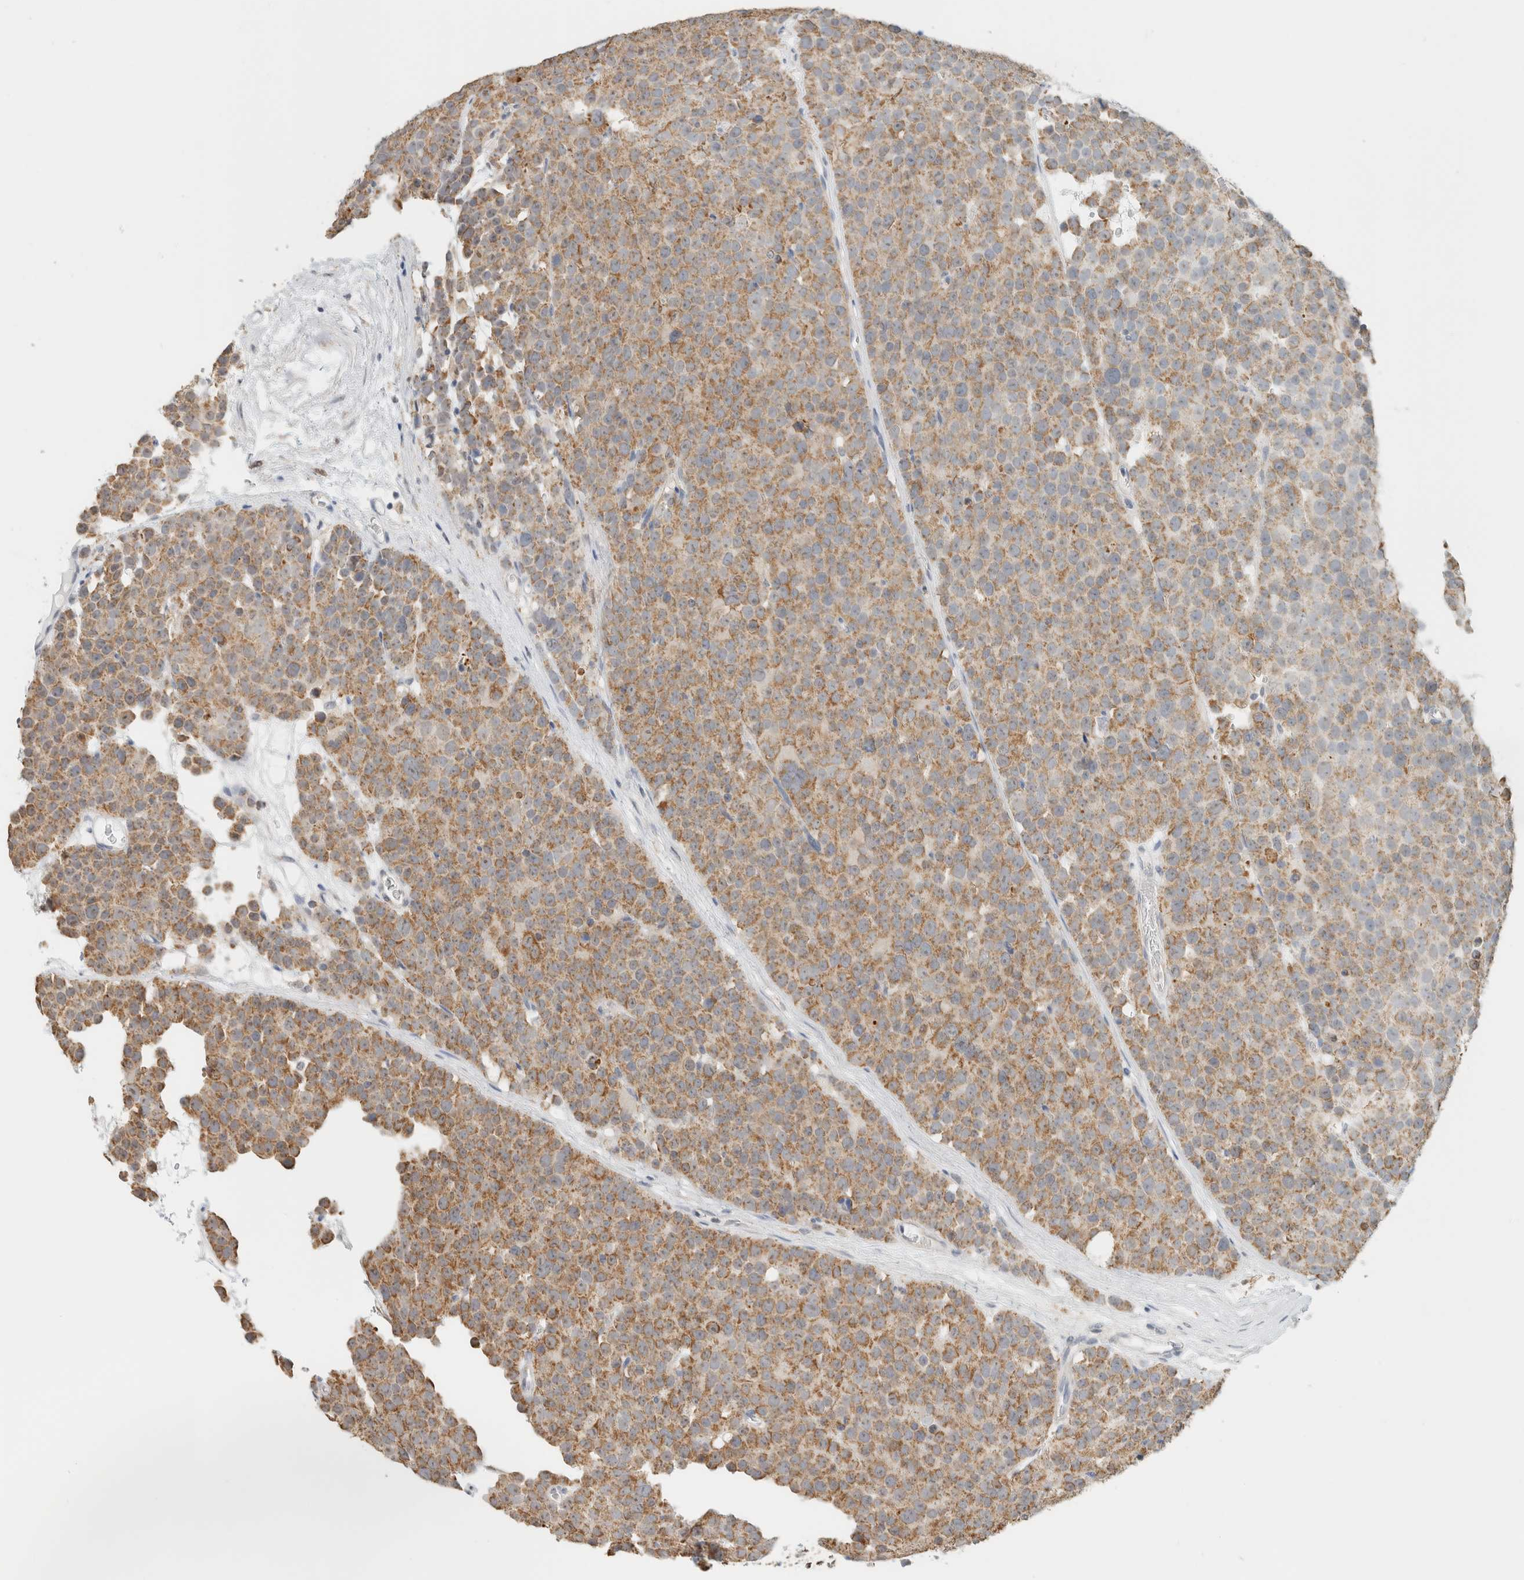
{"staining": {"intensity": "moderate", "quantity": ">75%", "location": "cytoplasmic/membranous"}, "tissue": "testis cancer", "cell_type": "Tumor cells", "image_type": "cancer", "snomed": [{"axis": "morphology", "description": "Seminoma, NOS"}, {"axis": "topography", "description": "Testis"}], "caption": "Testis cancer (seminoma) was stained to show a protein in brown. There is medium levels of moderate cytoplasmic/membranous positivity in about >75% of tumor cells. The staining is performed using DAB (3,3'-diaminobenzidine) brown chromogen to label protein expression. The nuclei are counter-stained blue using hematoxylin.", "gene": "CAPG", "patient": {"sex": "male", "age": 71}}